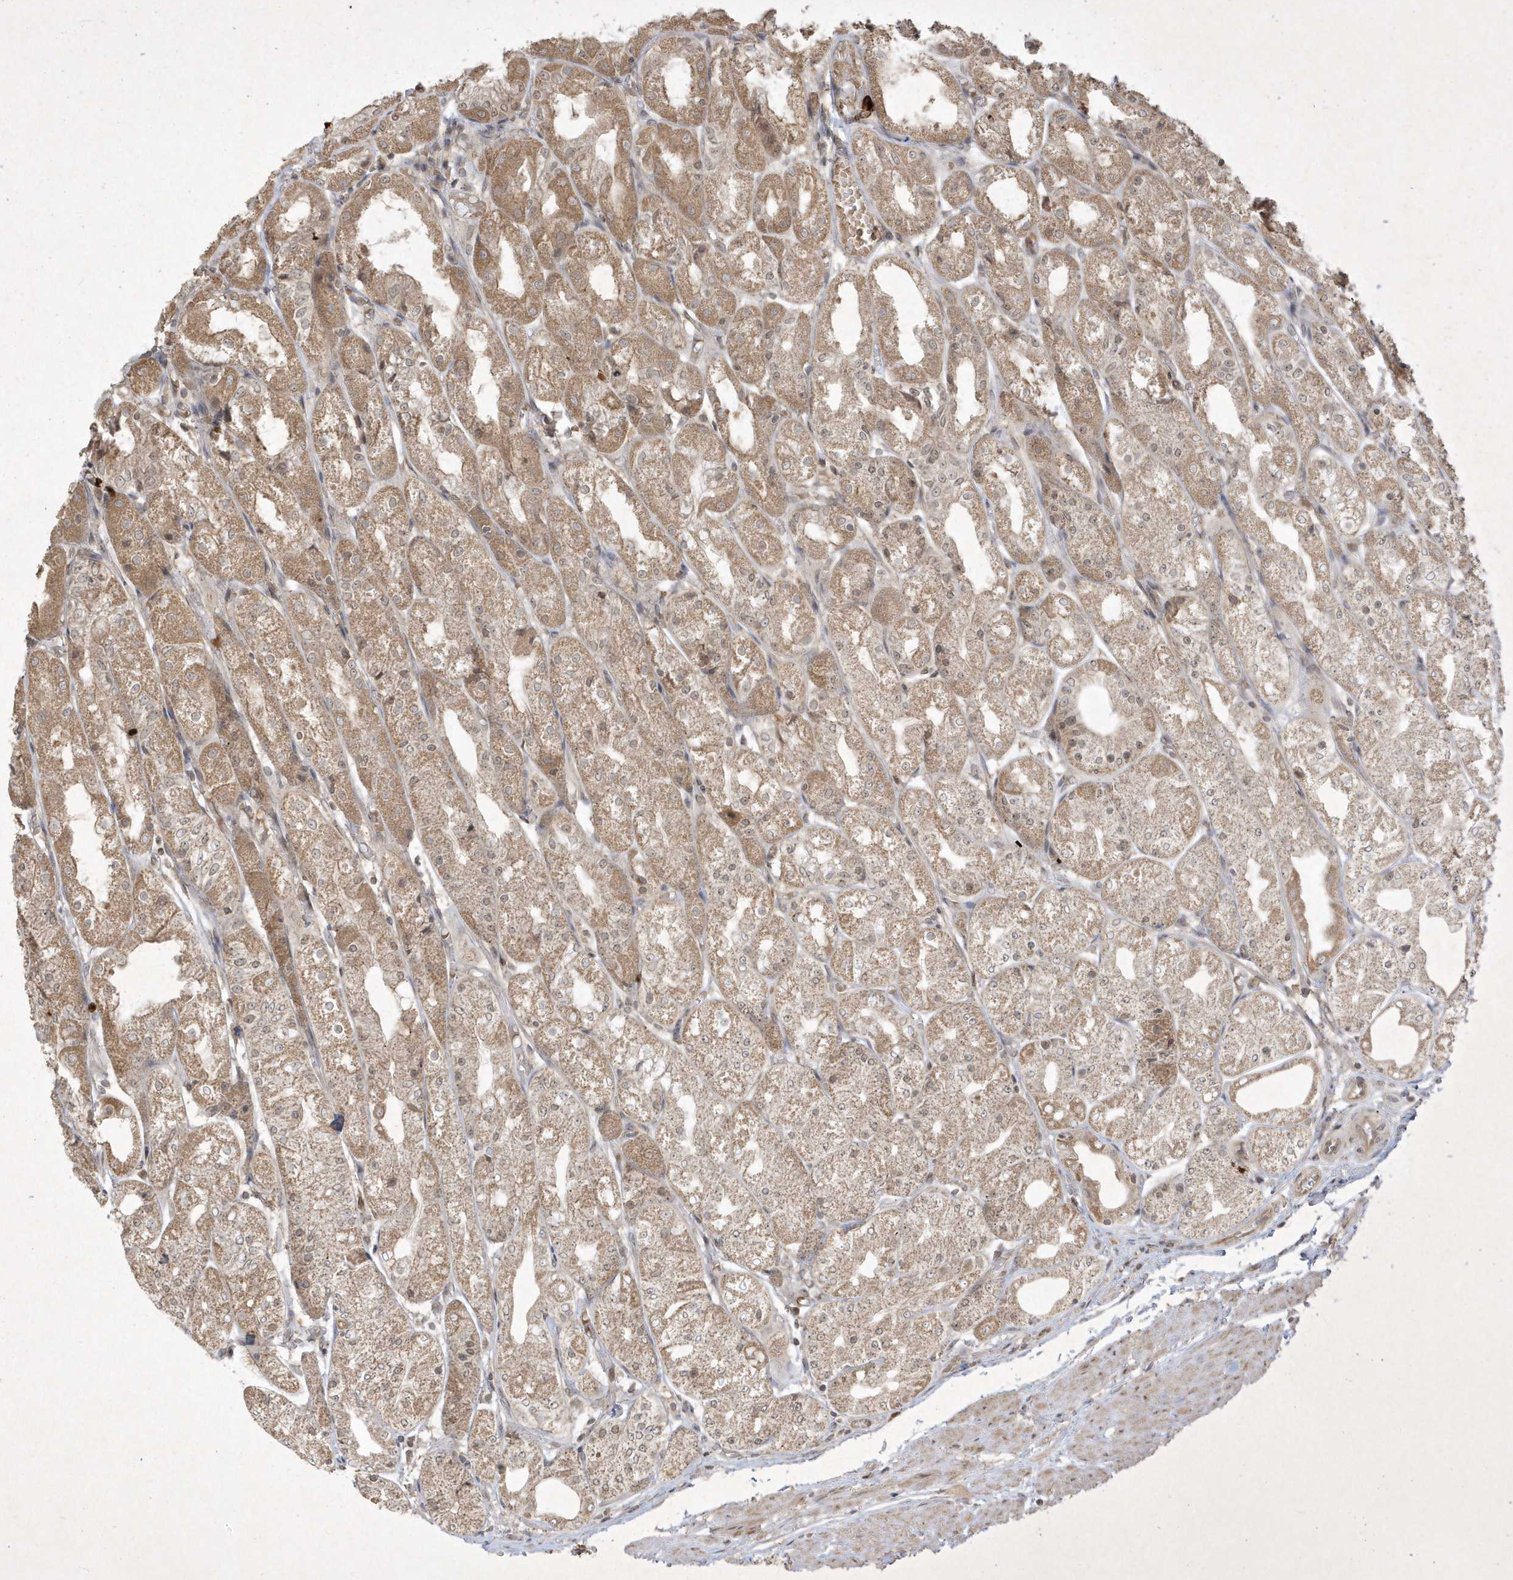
{"staining": {"intensity": "moderate", "quantity": ">75%", "location": "cytoplasmic/membranous"}, "tissue": "stomach", "cell_type": "Glandular cells", "image_type": "normal", "snomed": [{"axis": "morphology", "description": "Normal tissue, NOS"}, {"axis": "topography", "description": "Stomach, upper"}], "caption": "Protein staining of benign stomach displays moderate cytoplasmic/membranous positivity in approximately >75% of glandular cells.", "gene": "ZNF213", "patient": {"sex": "male", "age": 72}}